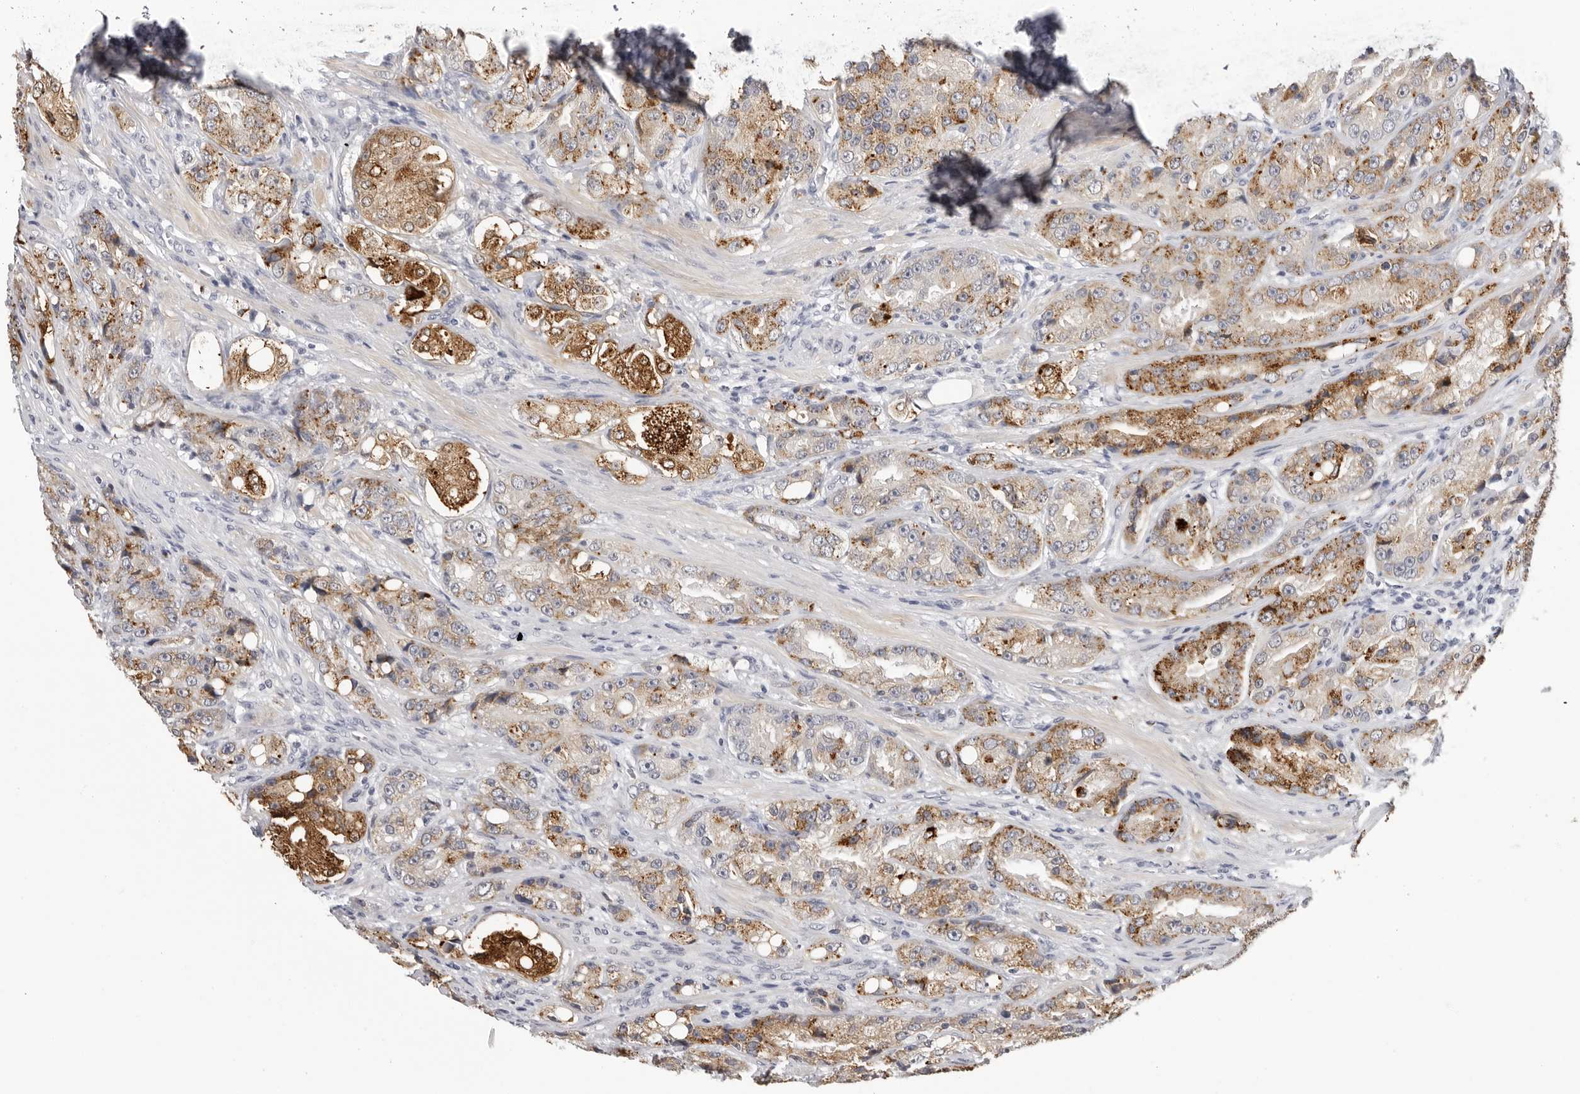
{"staining": {"intensity": "moderate", "quantity": ">75%", "location": "cytoplasmic/membranous"}, "tissue": "prostate cancer", "cell_type": "Tumor cells", "image_type": "cancer", "snomed": [{"axis": "morphology", "description": "Adenocarcinoma, High grade"}, {"axis": "topography", "description": "Prostate"}], "caption": "High-power microscopy captured an IHC photomicrograph of prostate cancer, revealing moderate cytoplasmic/membranous staining in approximately >75% of tumor cells.", "gene": "ZNF502", "patient": {"sex": "male", "age": 60}}